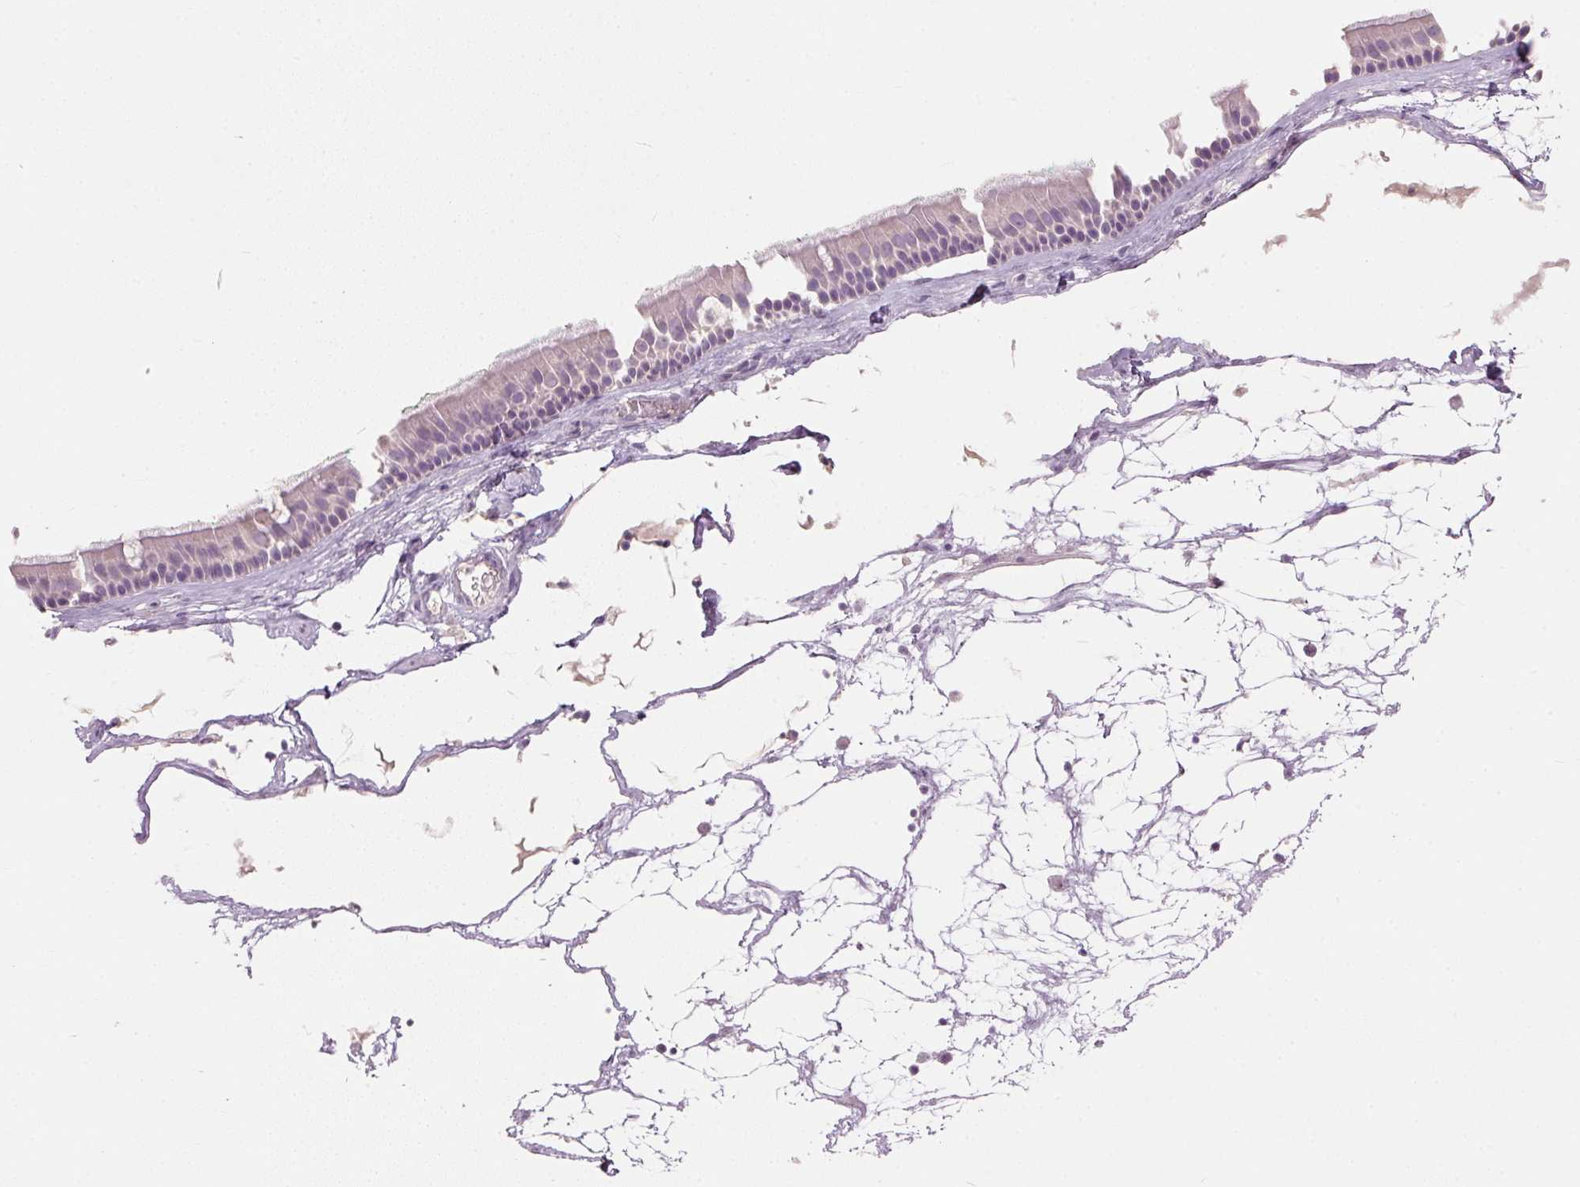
{"staining": {"intensity": "negative", "quantity": "none", "location": "none"}, "tissue": "nasopharynx", "cell_type": "Respiratory epithelial cells", "image_type": "normal", "snomed": [{"axis": "morphology", "description": "Normal tissue, NOS"}, {"axis": "topography", "description": "Nasopharynx"}], "caption": "The image shows no significant expression in respiratory epithelial cells of nasopharynx. (Stains: DAB (3,3'-diaminobenzidine) immunohistochemistry with hematoxylin counter stain, Microscopy: brightfield microscopy at high magnification).", "gene": "HSD17B1", "patient": {"sex": "male", "age": 68}}